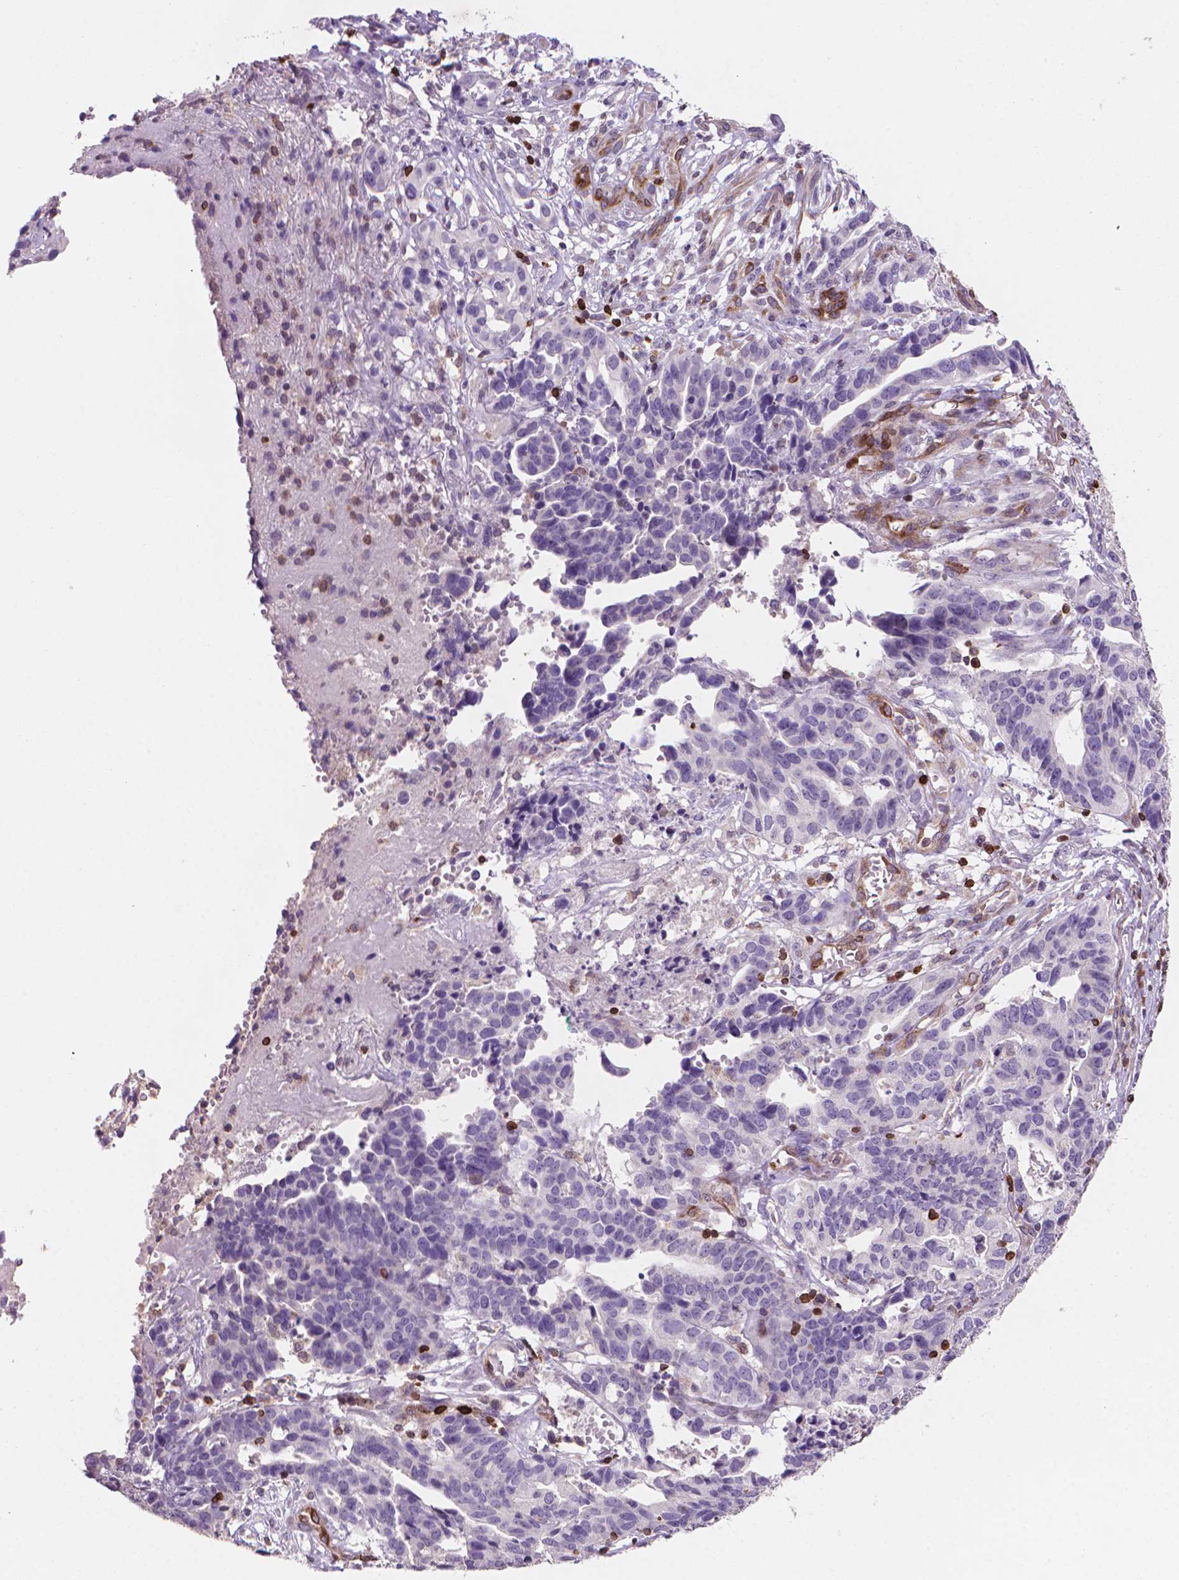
{"staining": {"intensity": "negative", "quantity": "none", "location": "none"}, "tissue": "stomach cancer", "cell_type": "Tumor cells", "image_type": "cancer", "snomed": [{"axis": "morphology", "description": "Adenocarcinoma, NOS"}, {"axis": "topography", "description": "Stomach, upper"}], "caption": "The photomicrograph shows no significant staining in tumor cells of stomach cancer (adenocarcinoma).", "gene": "BCL2", "patient": {"sex": "female", "age": 67}}